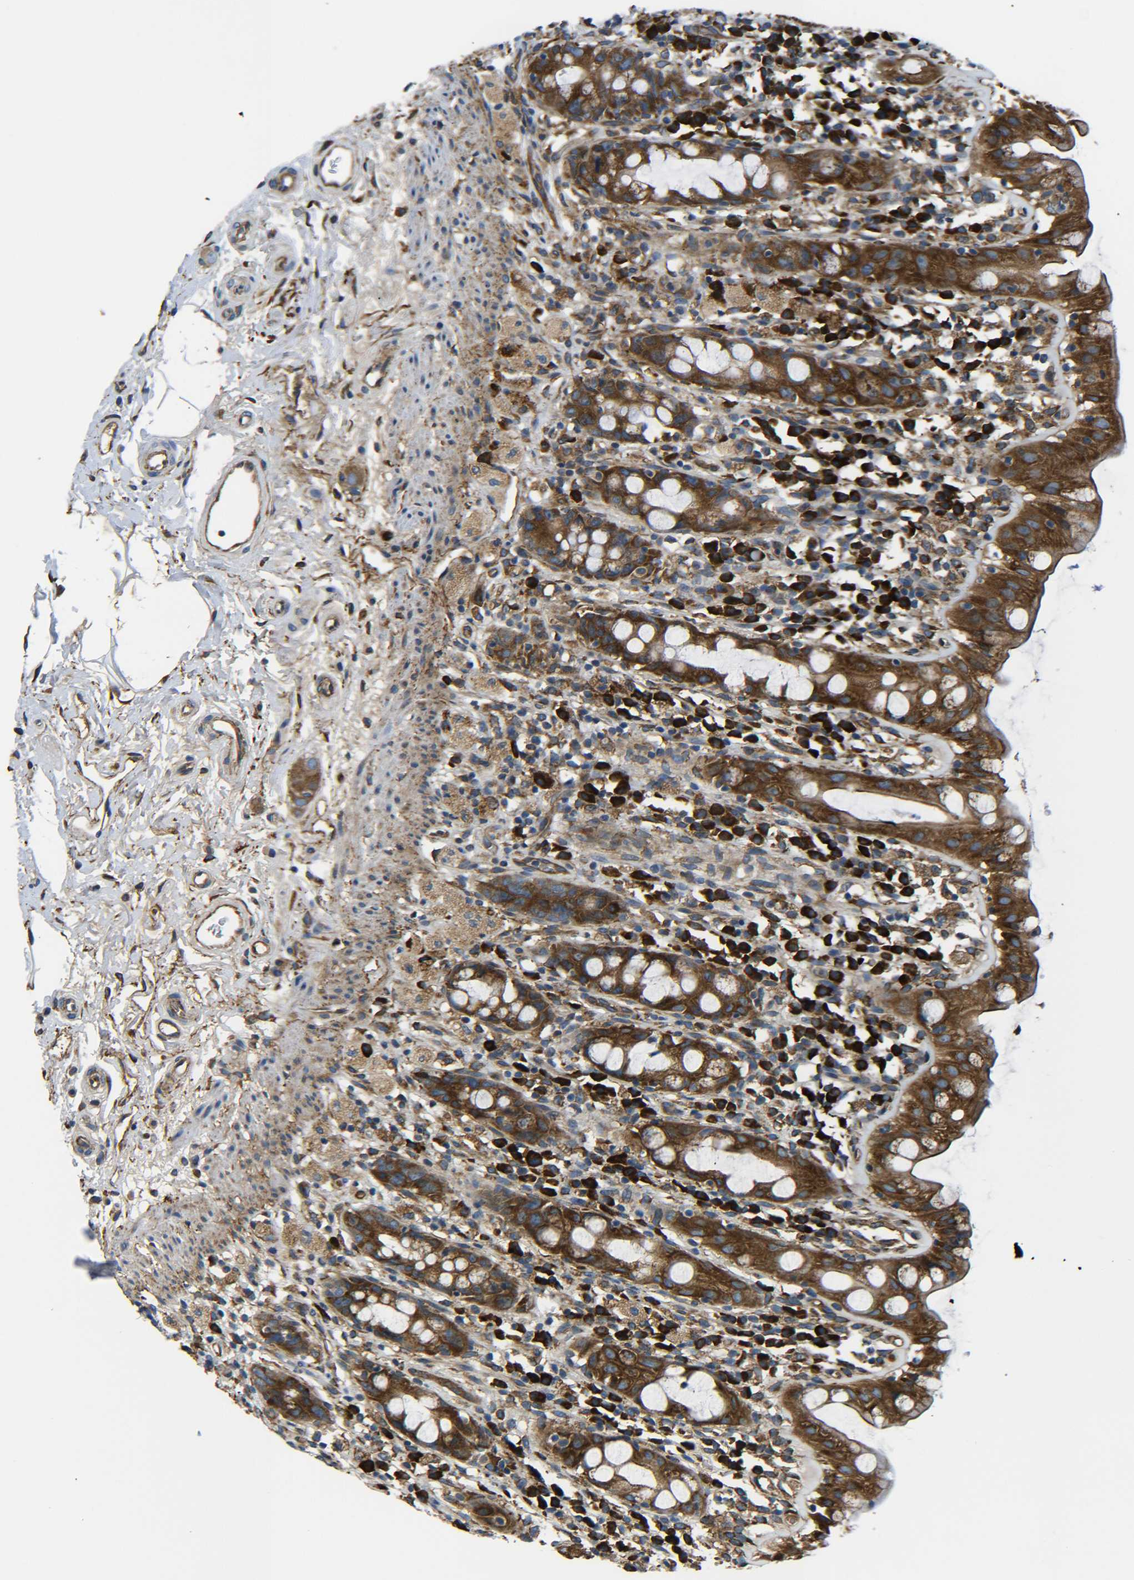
{"staining": {"intensity": "strong", "quantity": ">75%", "location": "cytoplasmic/membranous"}, "tissue": "rectum", "cell_type": "Glandular cells", "image_type": "normal", "snomed": [{"axis": "morphology", "description": "Normal tissue, NOS"}, {"axis": "topography", "description": "Rectum"}], "caption": "High-magnification brightfield microscopy of normal rectum stained with DAB (brown) and counterstained with hematoxylin (blue). glandular cells exhibit strong cytoplasmic/membranous expression is identified in approximately>75% of cells. (DAB (3,3'-diaminobenzidine) IHC with brightfield microscopy, high magnification).", "gene": "PREB", "patient": {"sex": "male", "age": 44}}